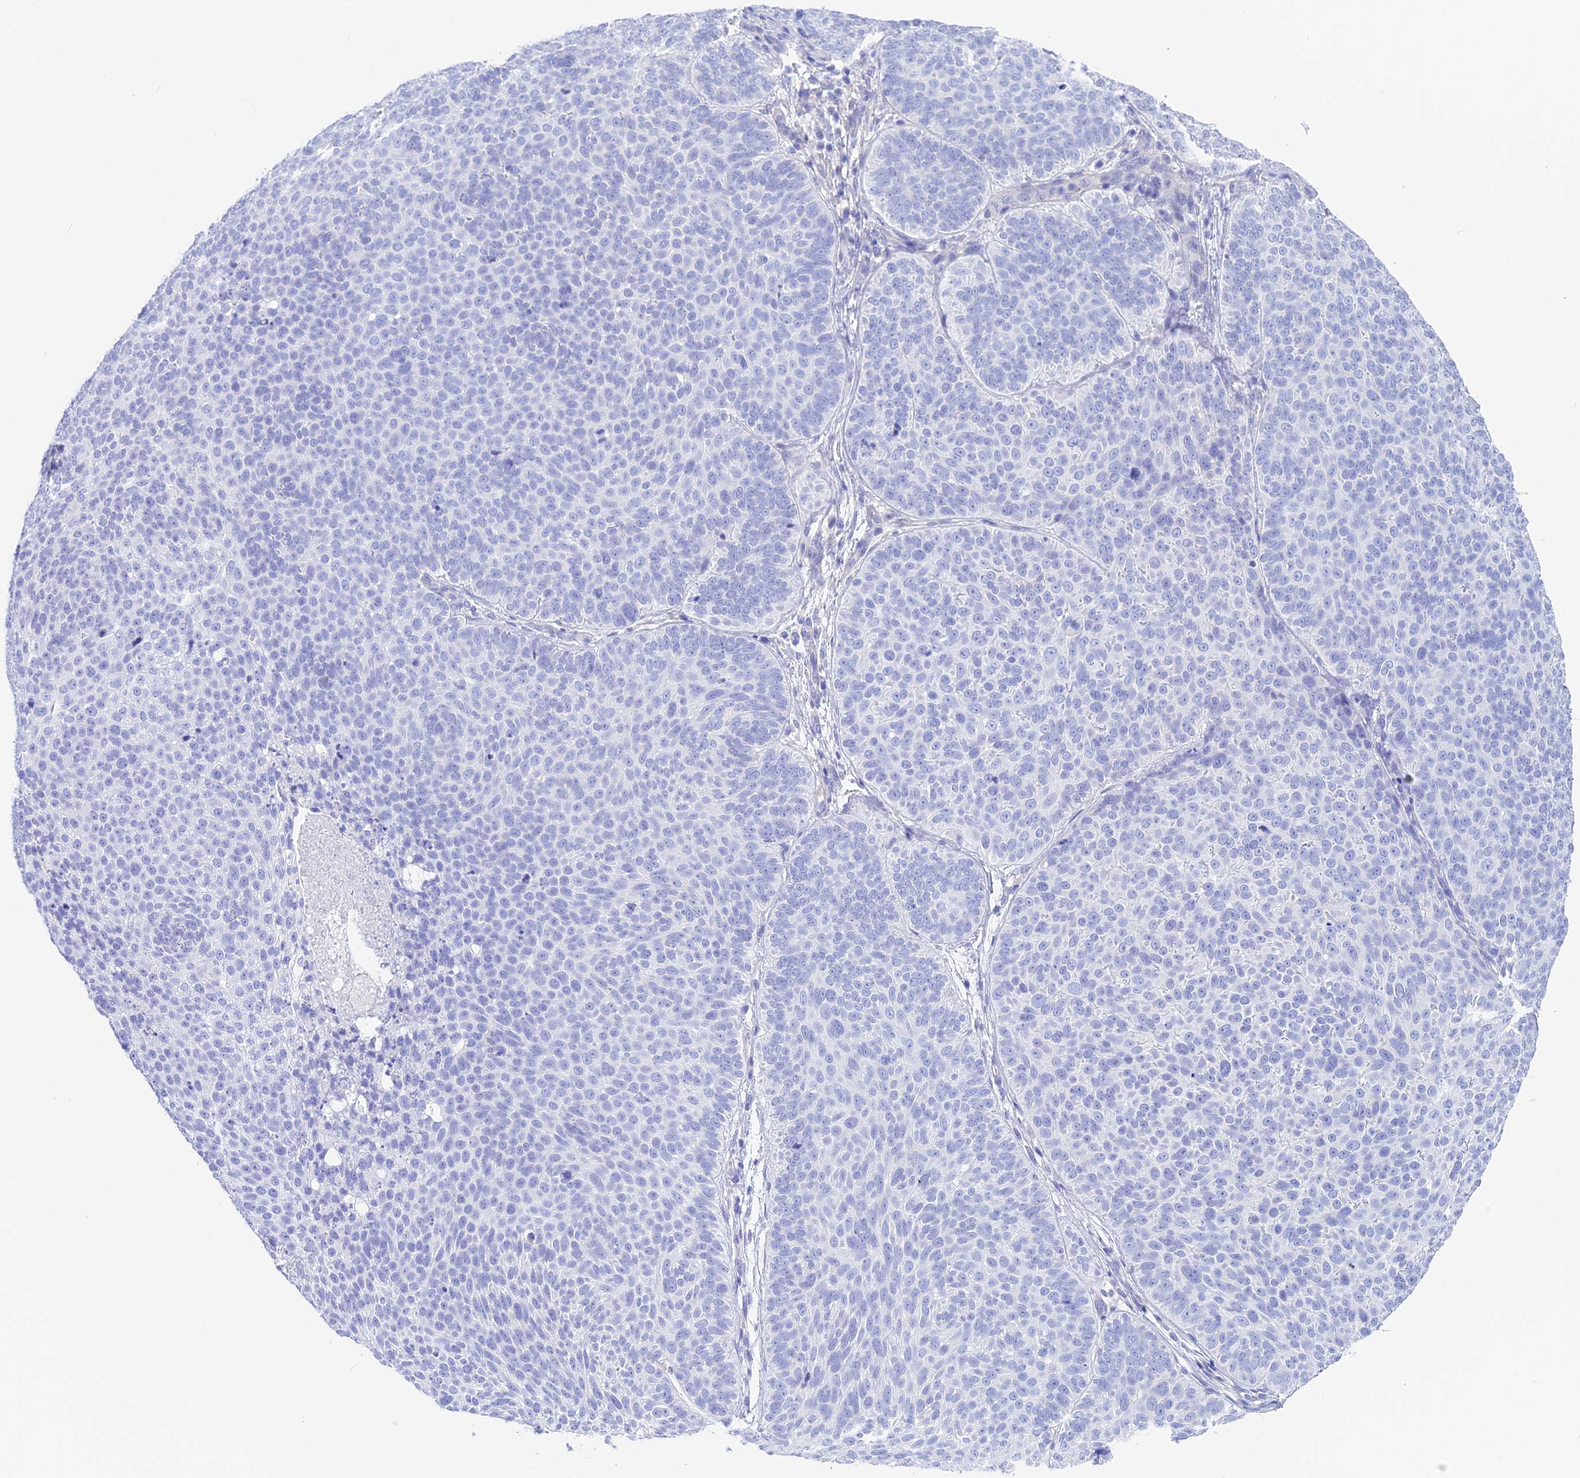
{"staining": {"intensity": "negative", "quantity": "none", "location": "none"}, "tissue": "skin cancer", "cell_type": "Tumor cells", "image_type": "cancer", "snomed": [{"axis": "morphology", "description": "Basal cell carcinoma"}, {"axis": "topography", "description": "Skin"}], "caption": "Tumor cells are negative for protein expression in human basal cell carcinoma (skin).", "gene": "GNGT2", "patient": {"sex": "male", "age": 85}}